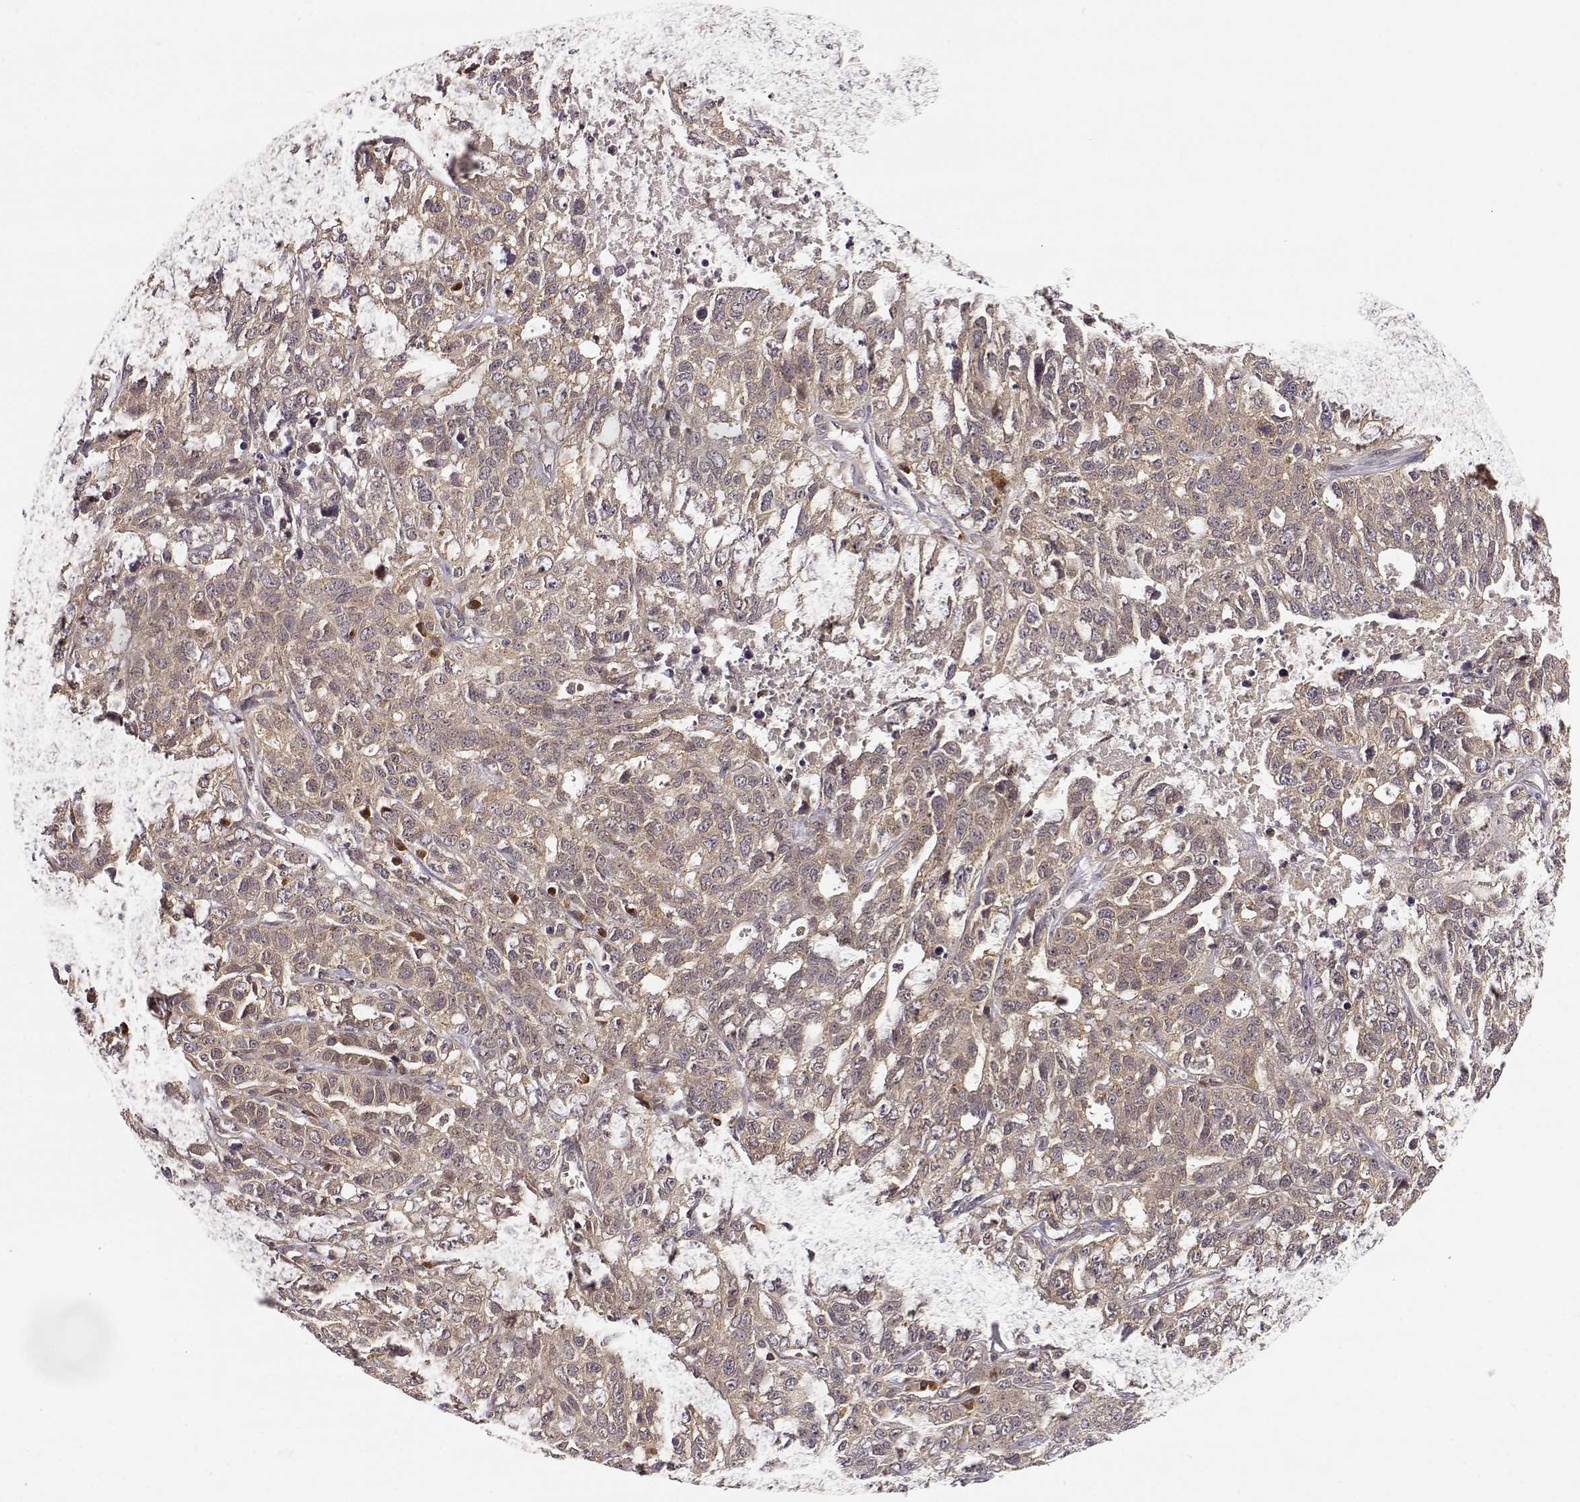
{"staining": {"intensity": "weak", "quantity": ">75%", "location": "cytoplasmic/membranous"}, "tissue": "ovarian cancer", "cell_type": "Tumor cells", "image_type": "cancer", "snomed": [{"axis": "morphology", "description": "Cystadenocarcinoma, serous, NOS"}, {"axis": "topography", "description": "Ovary"}], "caption": "A low amount of weak cytoplasmic/membranous expression is present in about >75% of tumor cells in serous cystadenocarcinoma (ovarian) tissue. Nuclei are stained in blue.", "gene": "ERGIC2", "patient": {"sex": "female", "age": 71}}